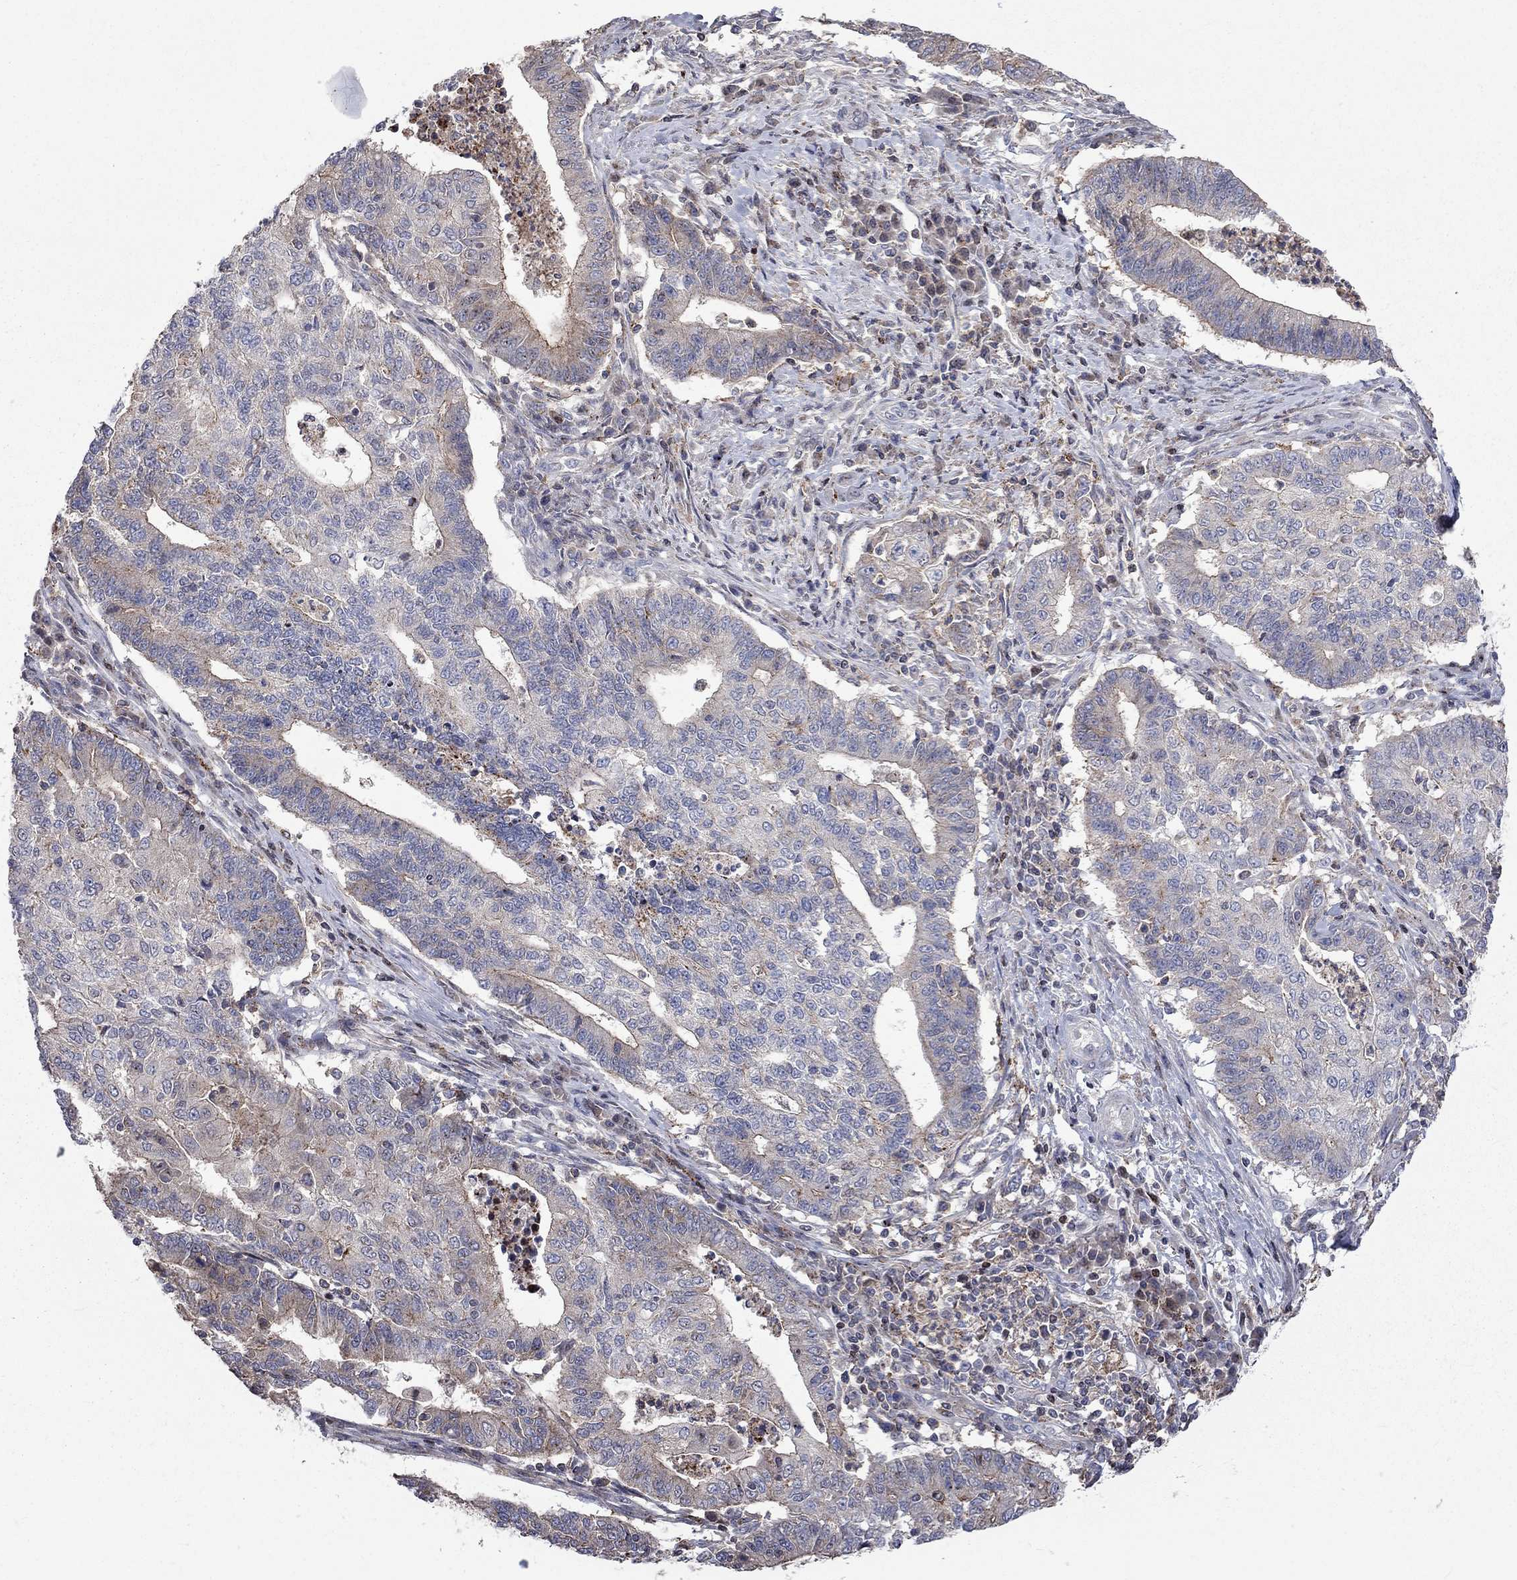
{"staining": {"intensity": "weak", "quantity": "<25%", "location": "cytoplasmic/membranous"}, "tissue": "endometrial cancer", "cell_type": "Tumor cells", "image_type": "cancer", "snomed": [{"axis": "morphology", "description": "Adenocarcinoma, NOS"}, {"axis": "topography", "description": "Uterus"}, {"axis": "topography", "description": "Endometrium"}], "caption": "Adenocarcinoma (endometrial) was stained to show a protein in brown. There is no significant expression in tumor cells.", "gene": "ERN2", "patient": {"sex": "female", "age": 54}}